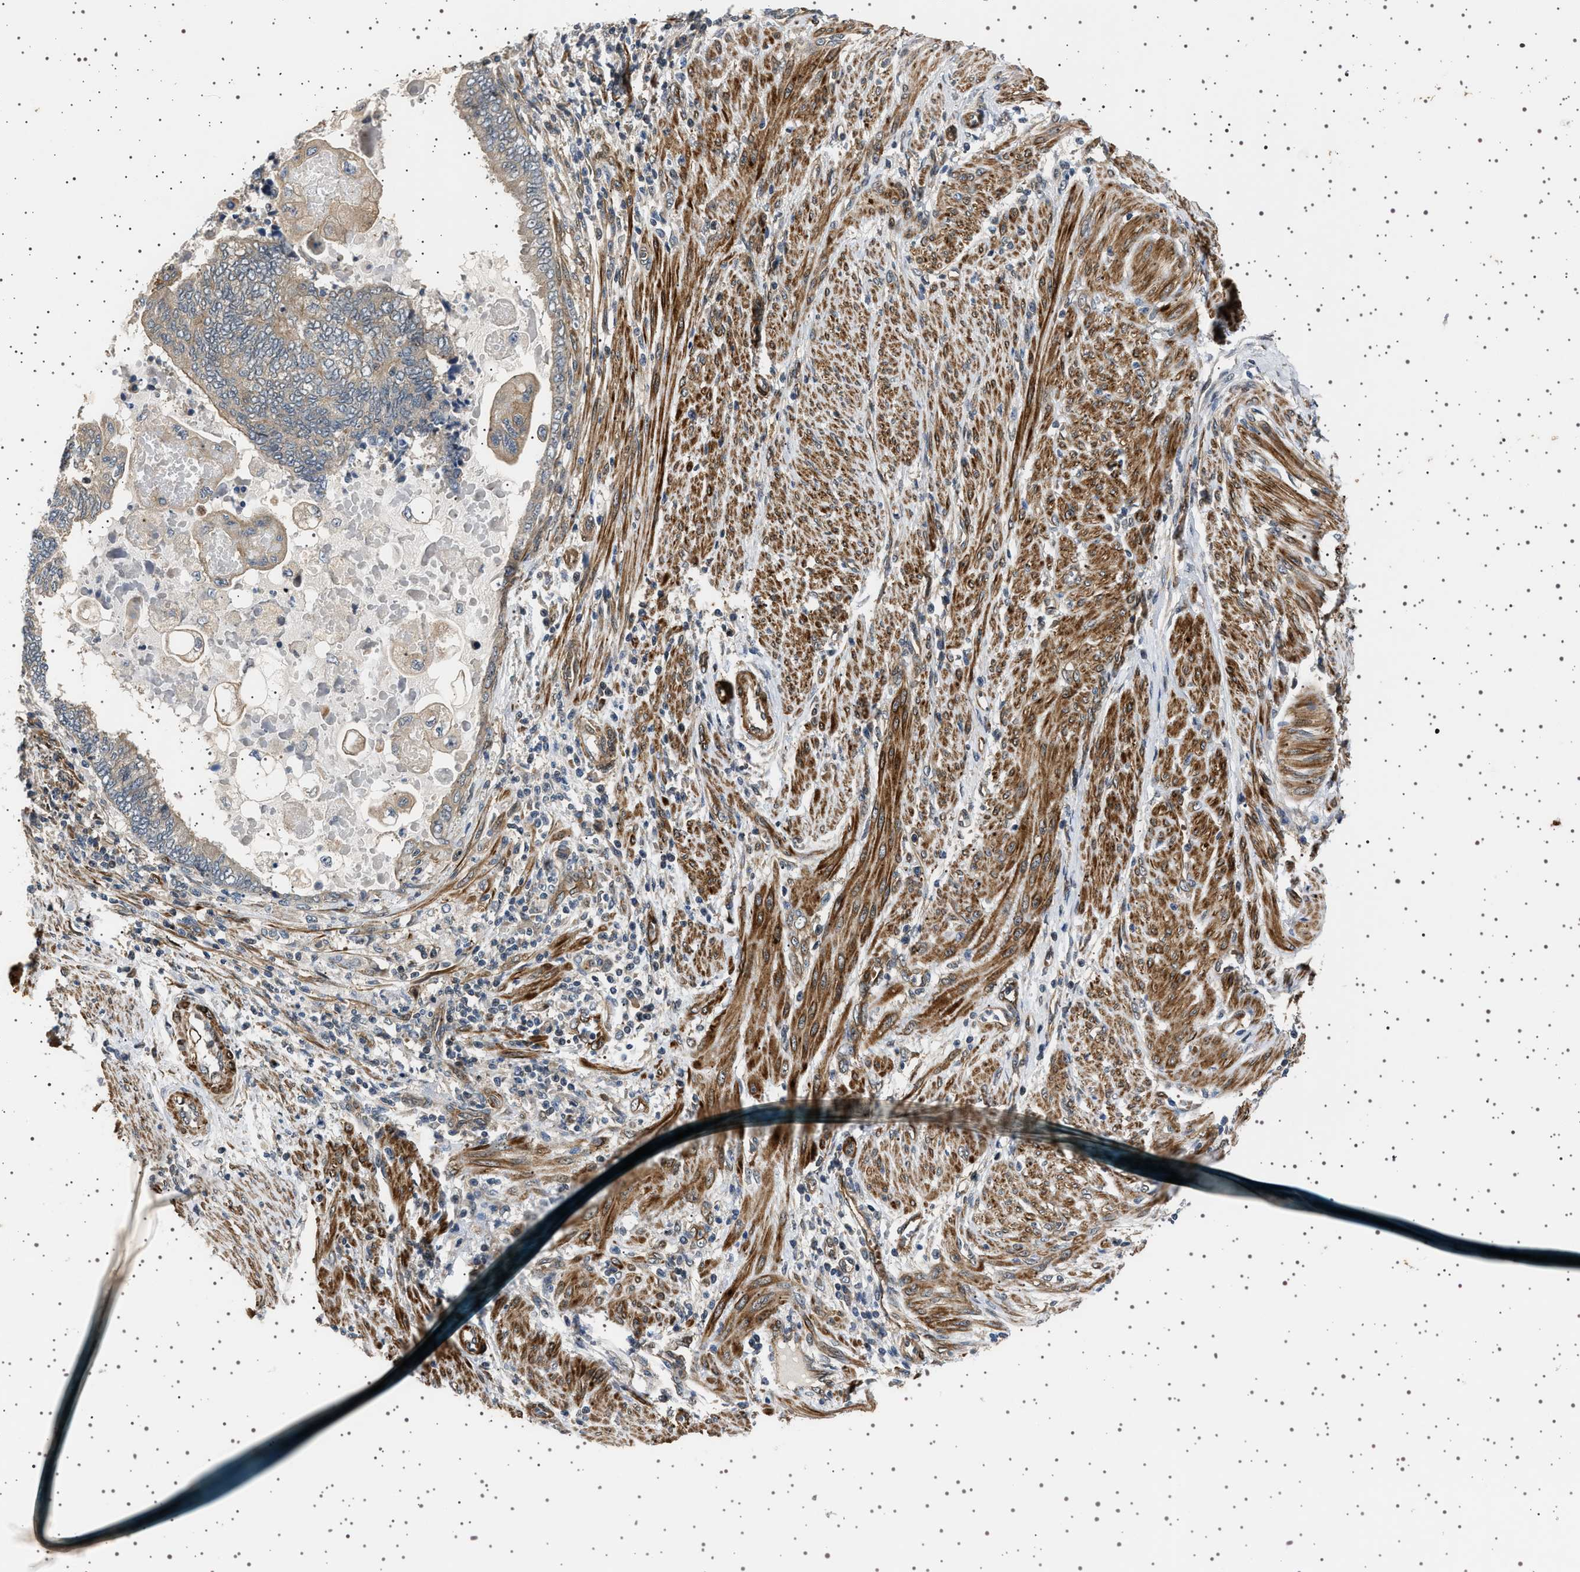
{"staining": {"intensity": "weak", "quantity": "<25%", "location": "cytoplasmic/membranous"}, "tissue": "endometrial cancer", "cell_type": "Tumor cells", "image_type": "cancer", "snomed": [{"axis": "morphology", "description": "Adenocarcinoma, NOS"}, {"axis": "topography", "description": "Uterus"}, {"axis": "topography", "description": "Endometrium"}], "caption": "Immunohistochemistry of human endometrial cancer (adenocarcinoma) shows no staining in tumor cells.", "gene": "BAG3", "patient": {"sex": "female", "age": 70}}